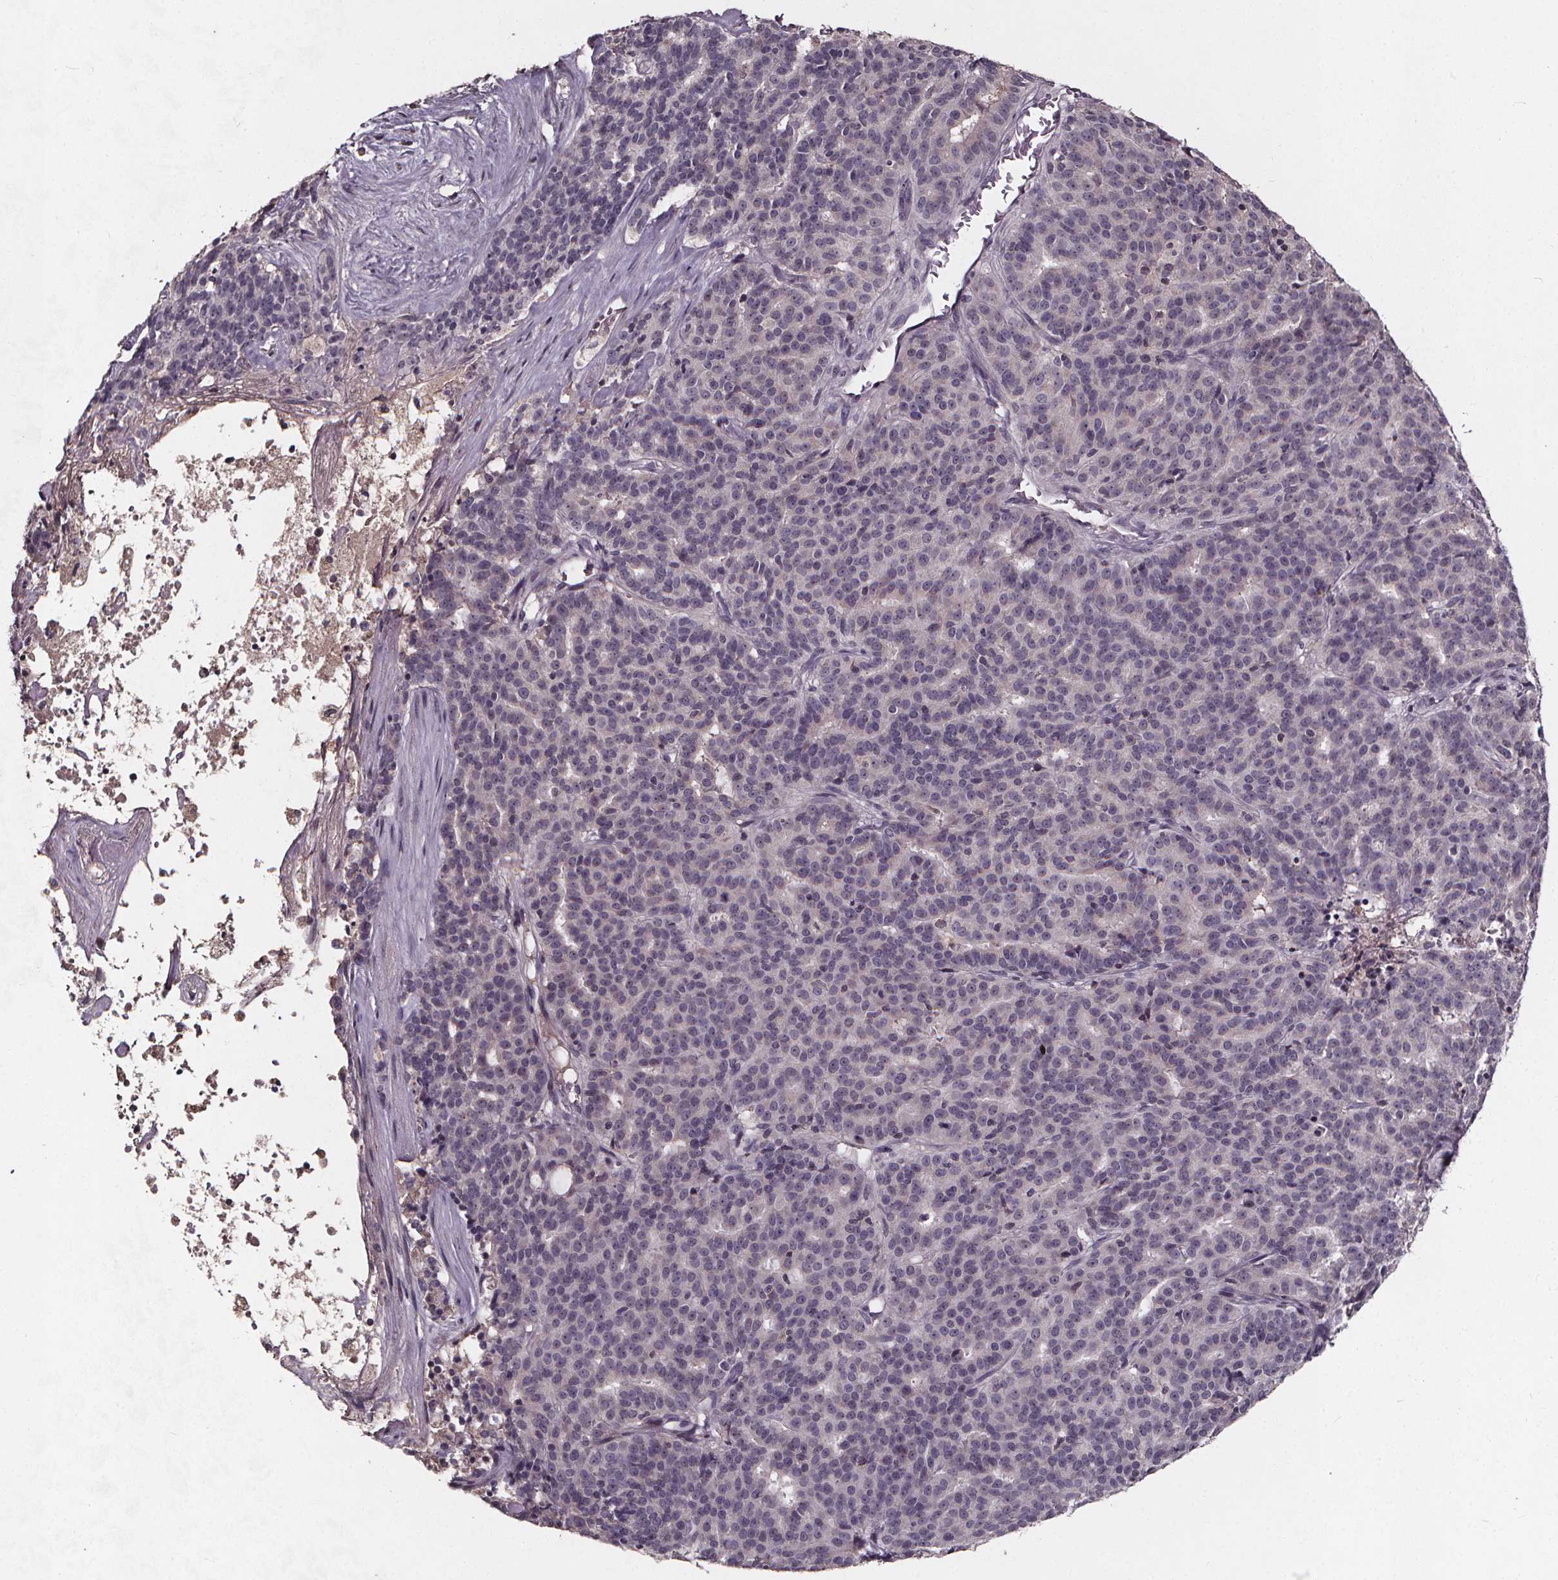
{"staining": {"intensity": "negative", "quantity": "none", "location": "none"}, "tissue": "liver cancer", "cell_type": "Tumor cells", "image_type": "cancer", "snomed": [{"axis": "morphology", "description": "Cholangiocarcinoma"}, {"axis": "topography", "description": "Liver"}], "caption": "Protein analysis of liver cancer reveals no significant staining in tumor cells.", "gene": "SPAG8", "patient": {"sex": "female", "age": 47}}